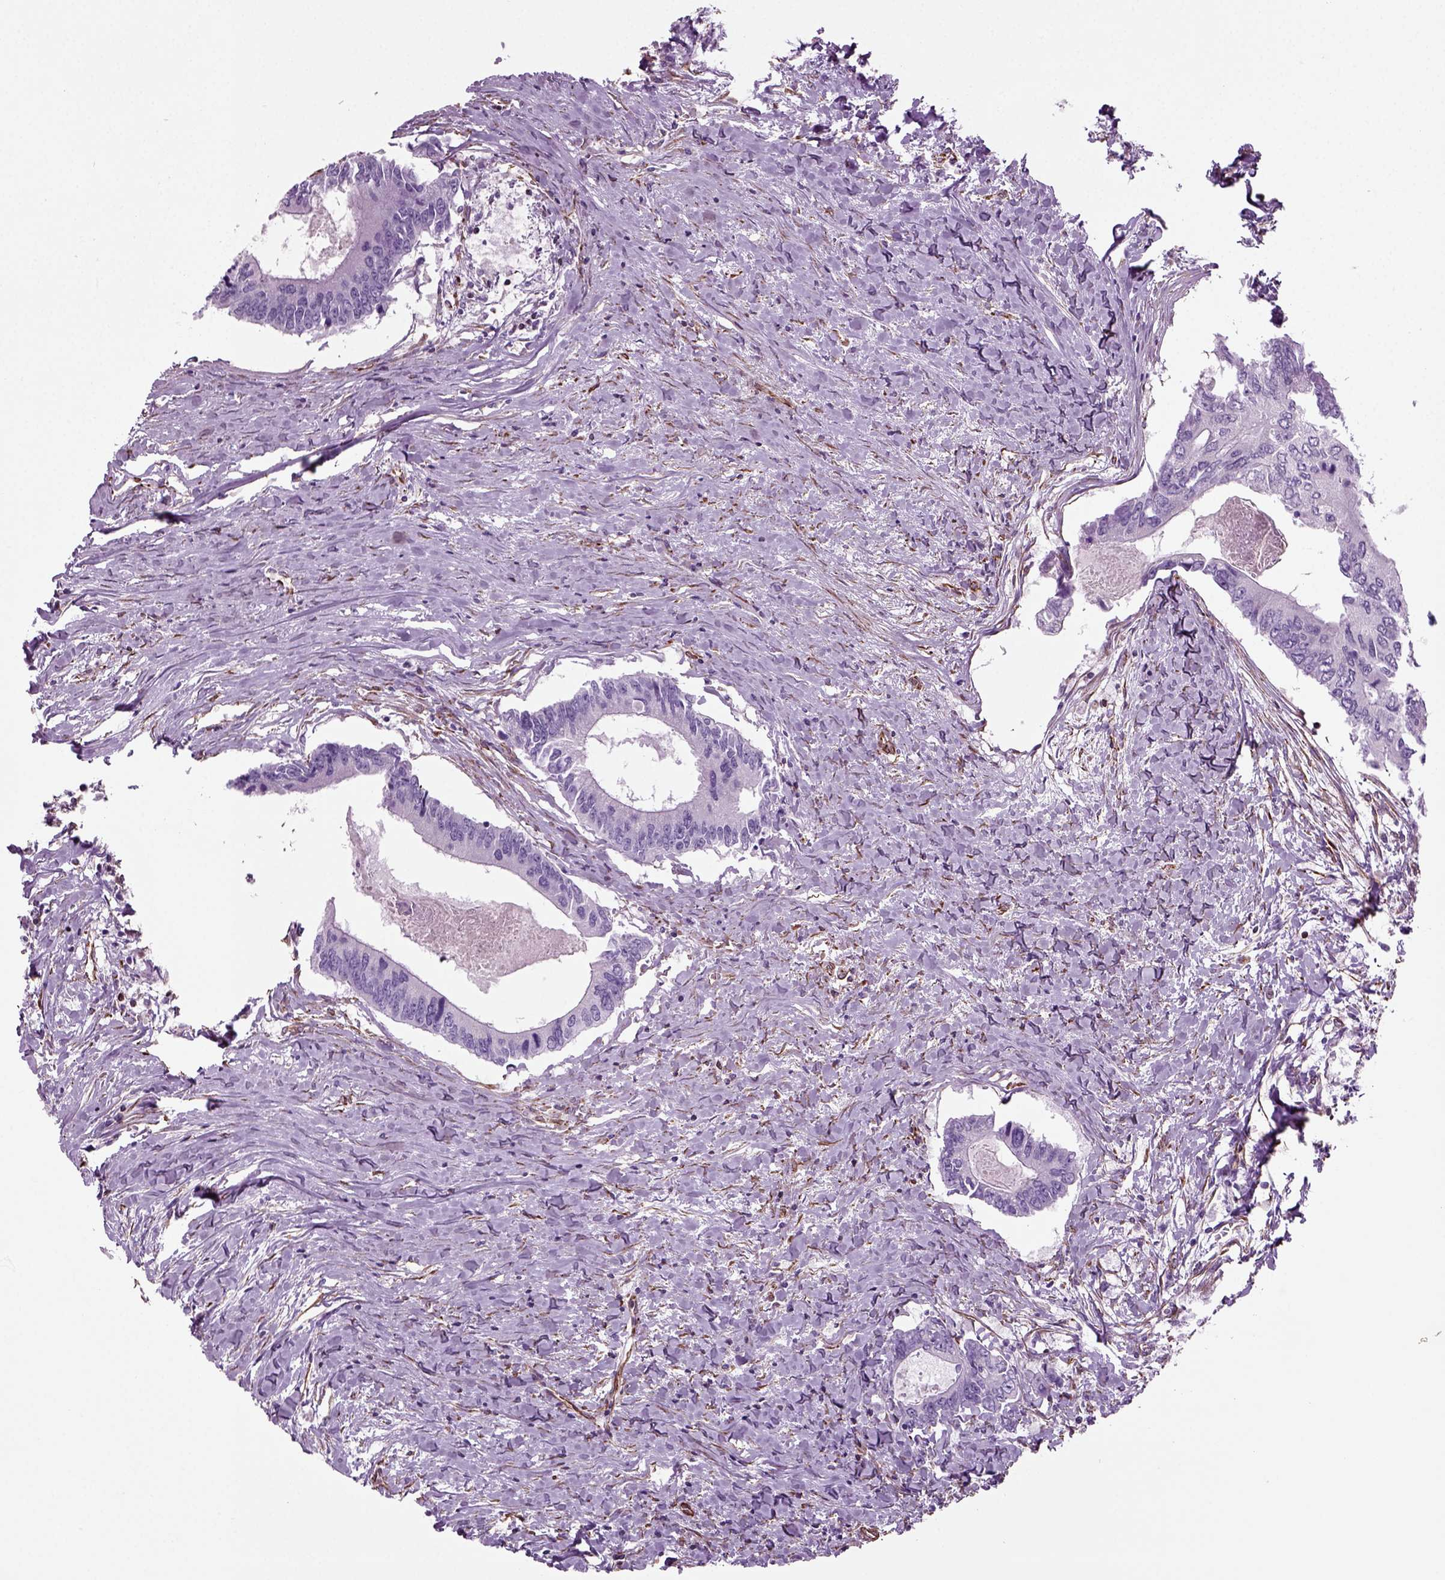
{"staining": {"intensity": "negative", "quantity": "none", "location": "none"}, "tissue": "colorectal cancer", "cell_type": "Tumor cells", "image_type": "cancer", "snomed": [{"axis": "morphology", "description": "Adenocarcinoma, NOS"}, {"axis": "topography", "description": "Colon"}], "caption": "Immunohistochemistry (IHC) of colorectal cancer shows no expression in tumor cells.", "gene": "ACER3", "patient": {"sex": "male", "age": 53}}